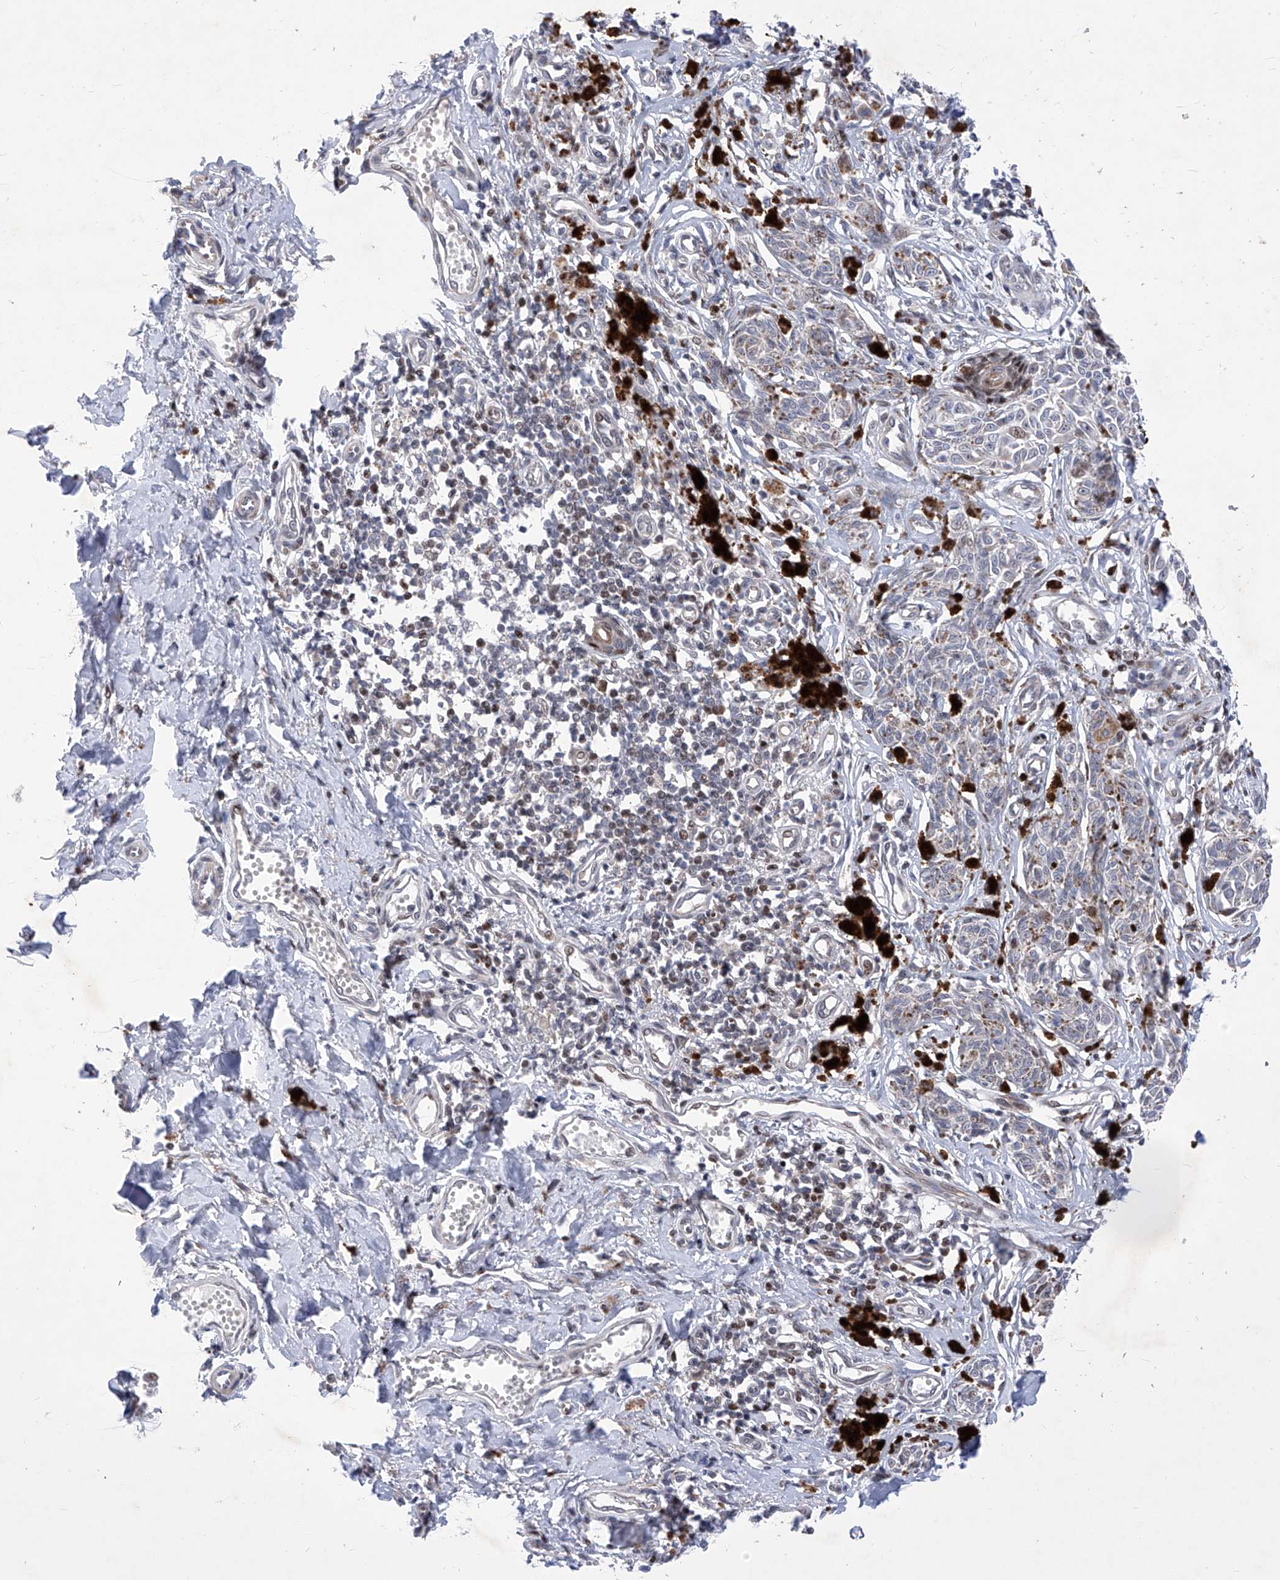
{"staining": {"intensity": "negative", "quantity": "none", "location": "none"}, "tissue": "melanoma", "cell_type": "Tumor cells", "image_type": "cancer", "snomed": [{"axis": "morphology", "description": "Malignant melanoma, NOS"}, {"axis": "topography", "description": "Skin"}], "caption": "The photomicrograph demonstrates no staining of tumor cells in malignant melanoma.", "gene": "NUFIP1", "patient": {"sex": "male", "age": 53}}